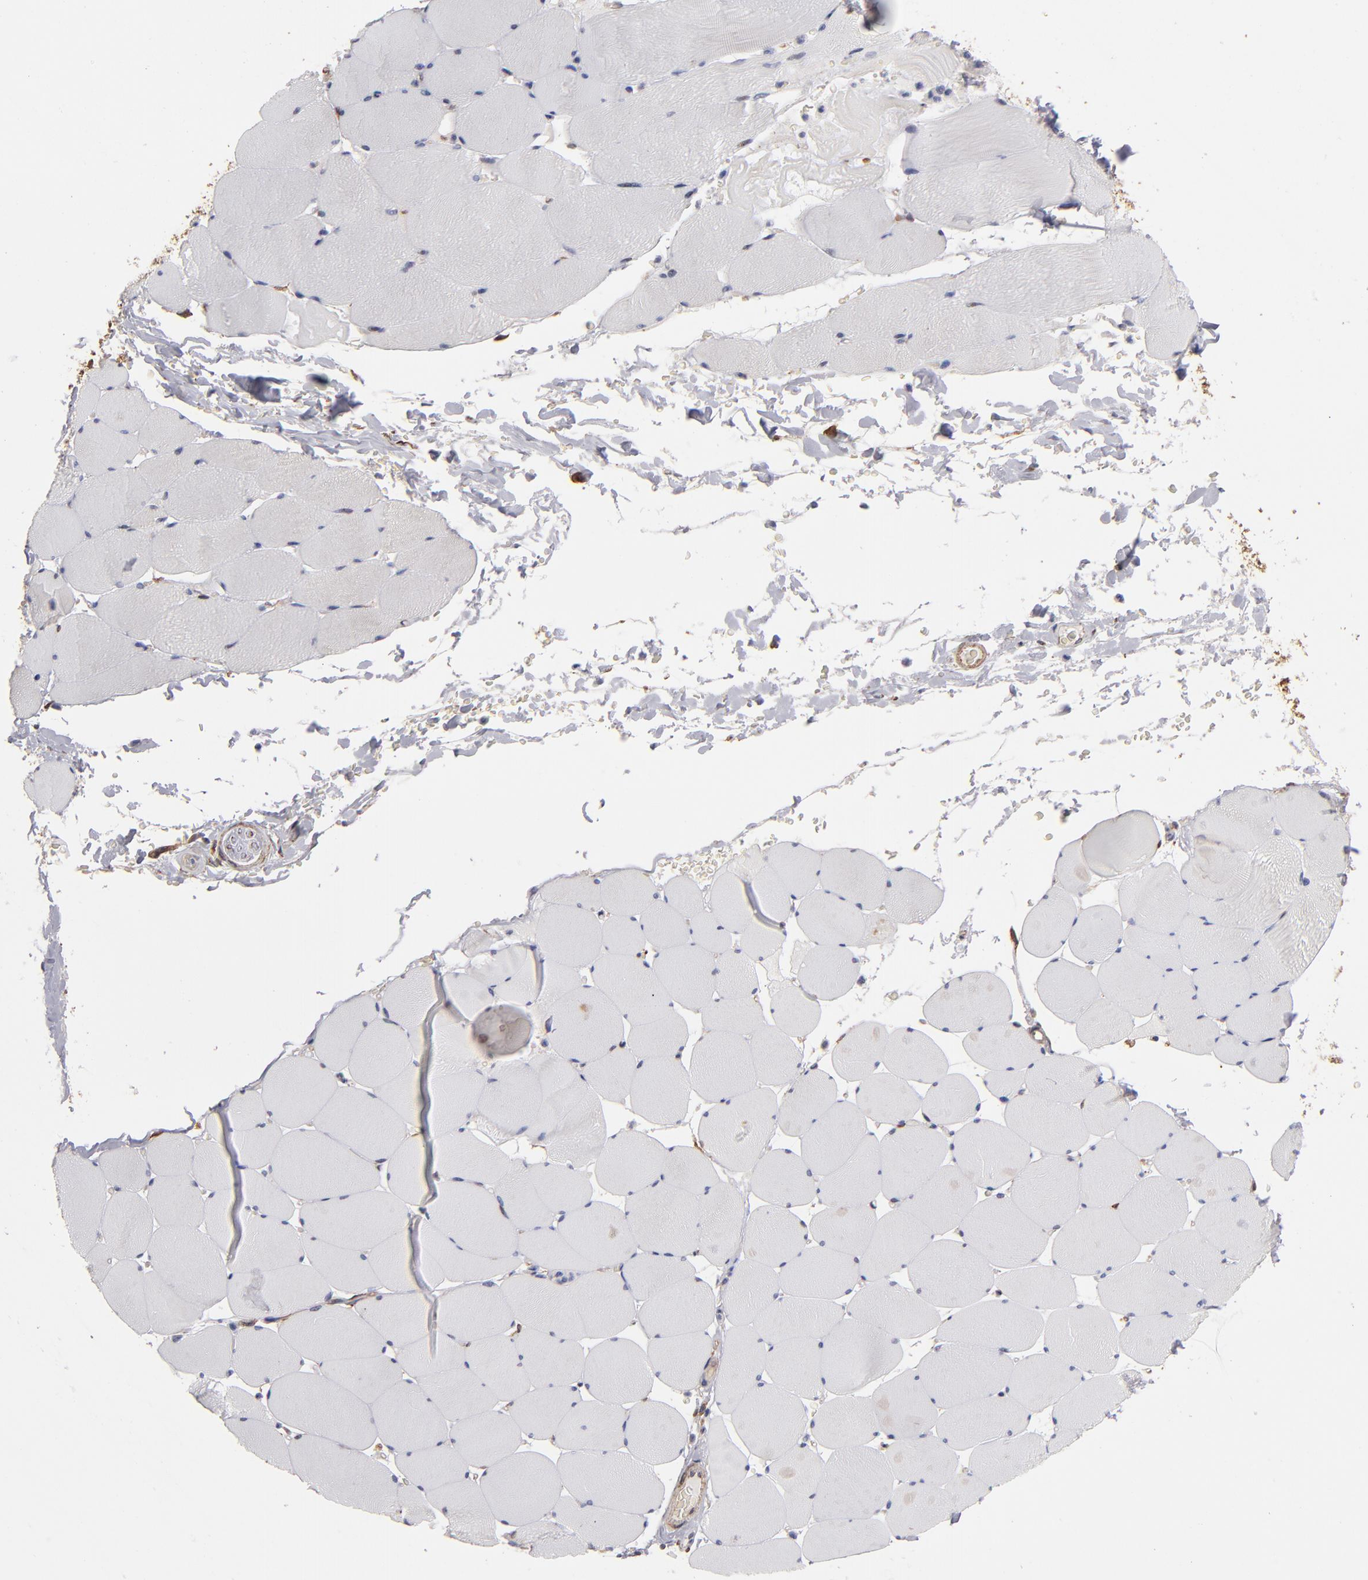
{"staining": {"intensity": "weak", "quantity": ">75%", "location": "cytoplasmic/membranous"}, "tissue": "skeletal muscle", "cell_type": "Myocytes", "image_type": "normal", "snomed": [{"axis": "morphology", "description": "Normal tissue, NOS"}, {"axis": "topography", "description": "Skeletal muscle"}], "caption": "The photomicrograph reveals staining of normal skeletal muscle, revealing weak cytoplasmic/membranous protein positivity (brown color) within myocytes.", "gene": "PGRMC1", "patient": {"sex": "male", "age": 62}}